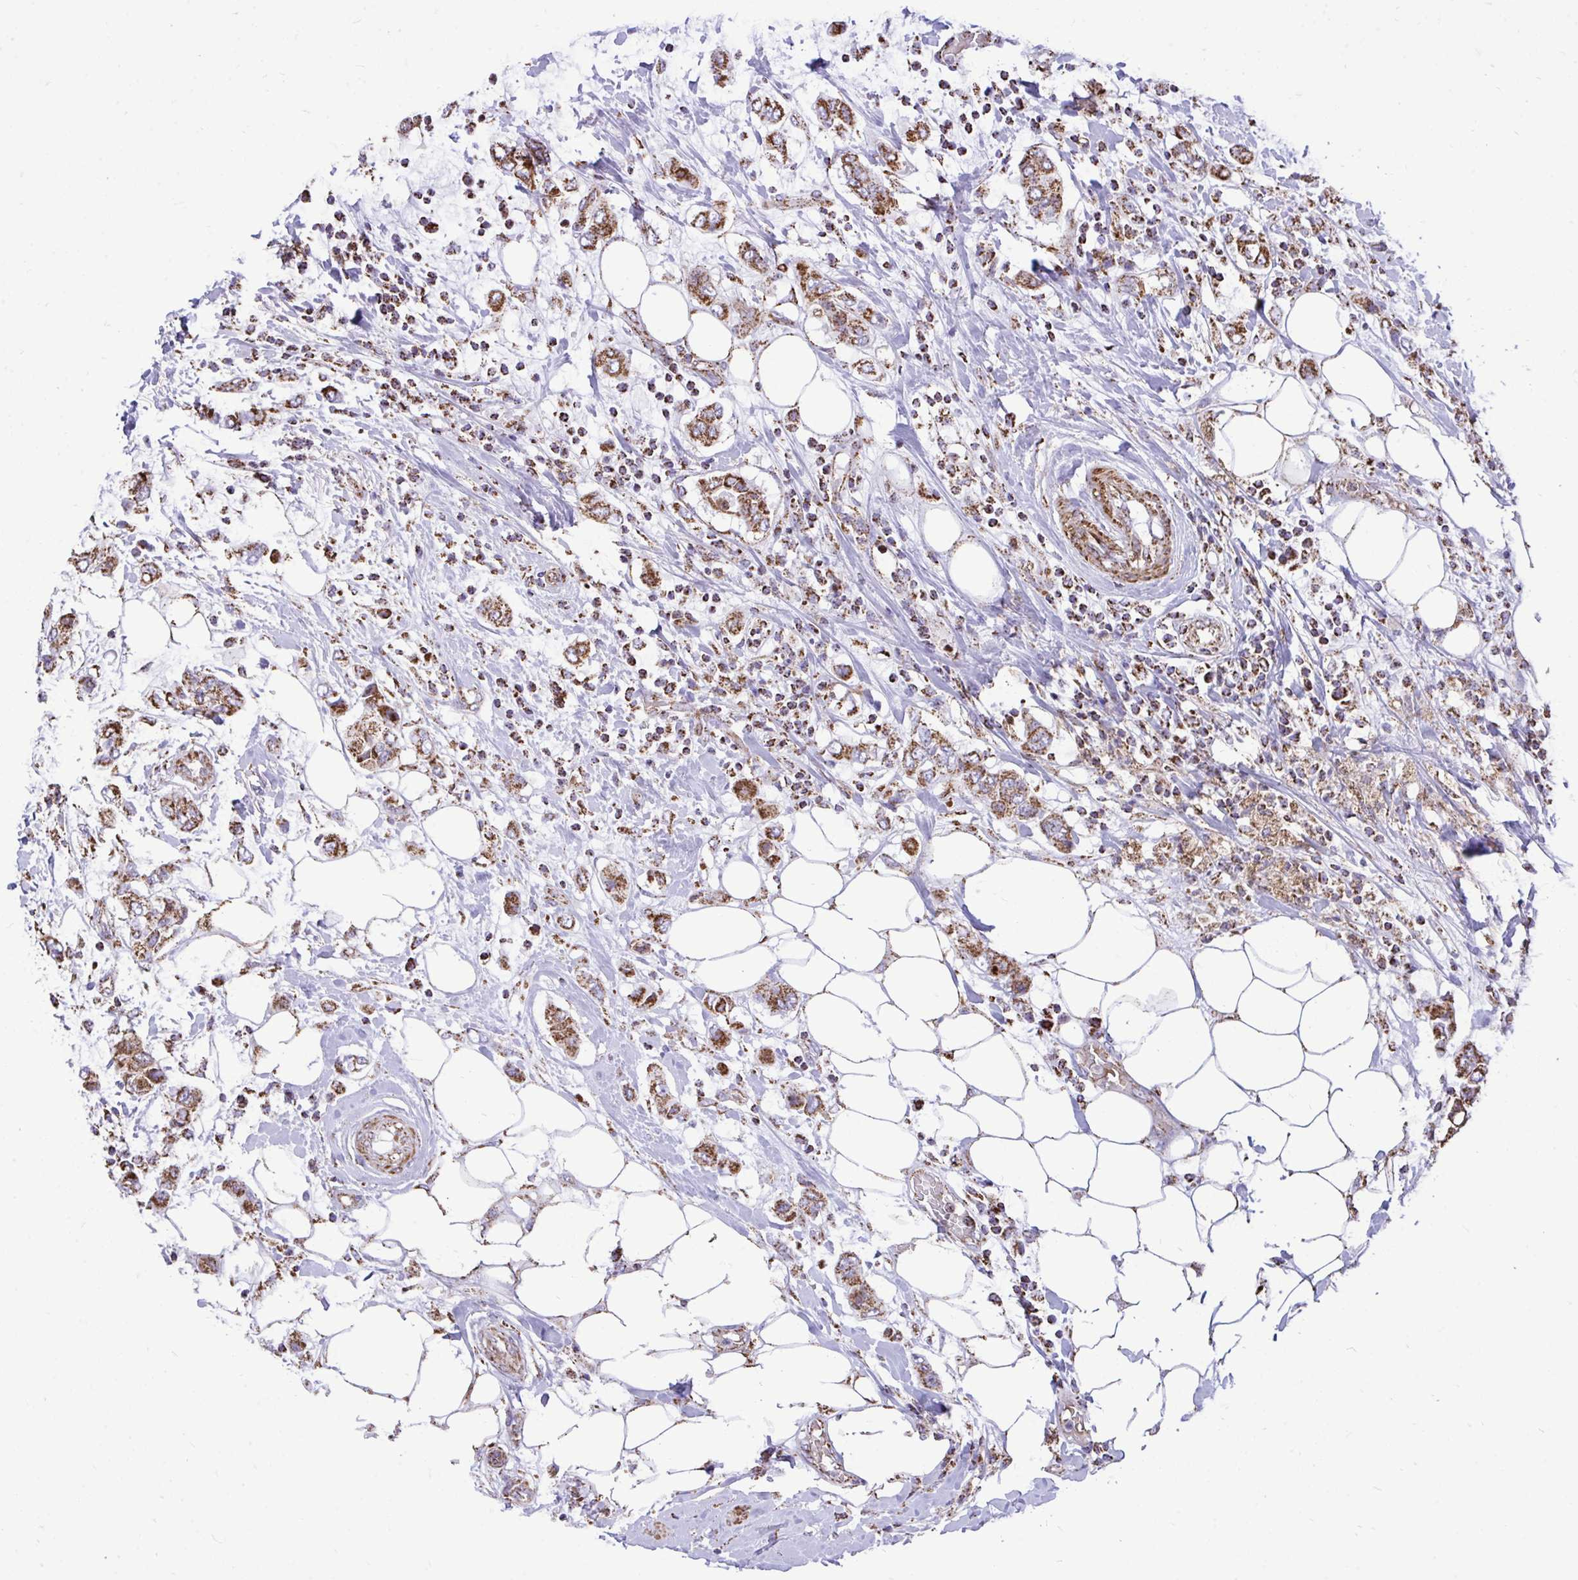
{"staining": {"intensity": "moderate", "quantity": ">75%", "location": "cytoplasmic/membranous"}, "tissue": "breast cancer", "cell_type": "Tumor cells", "image_type": "cancer", "snomed": [{"axis": "morphology", "description": "Lobular carcinoma"}, {"axis": "topography", "description": "Breast"}], "caption": "Immunohistochemical staining of human breast cancer shows medium levels of moderate cytoplasmic/membranous expression in approximately >75% of tumor cells.", "gene": "UBE2C", "patient": {"sex": "female", "age": 51}}